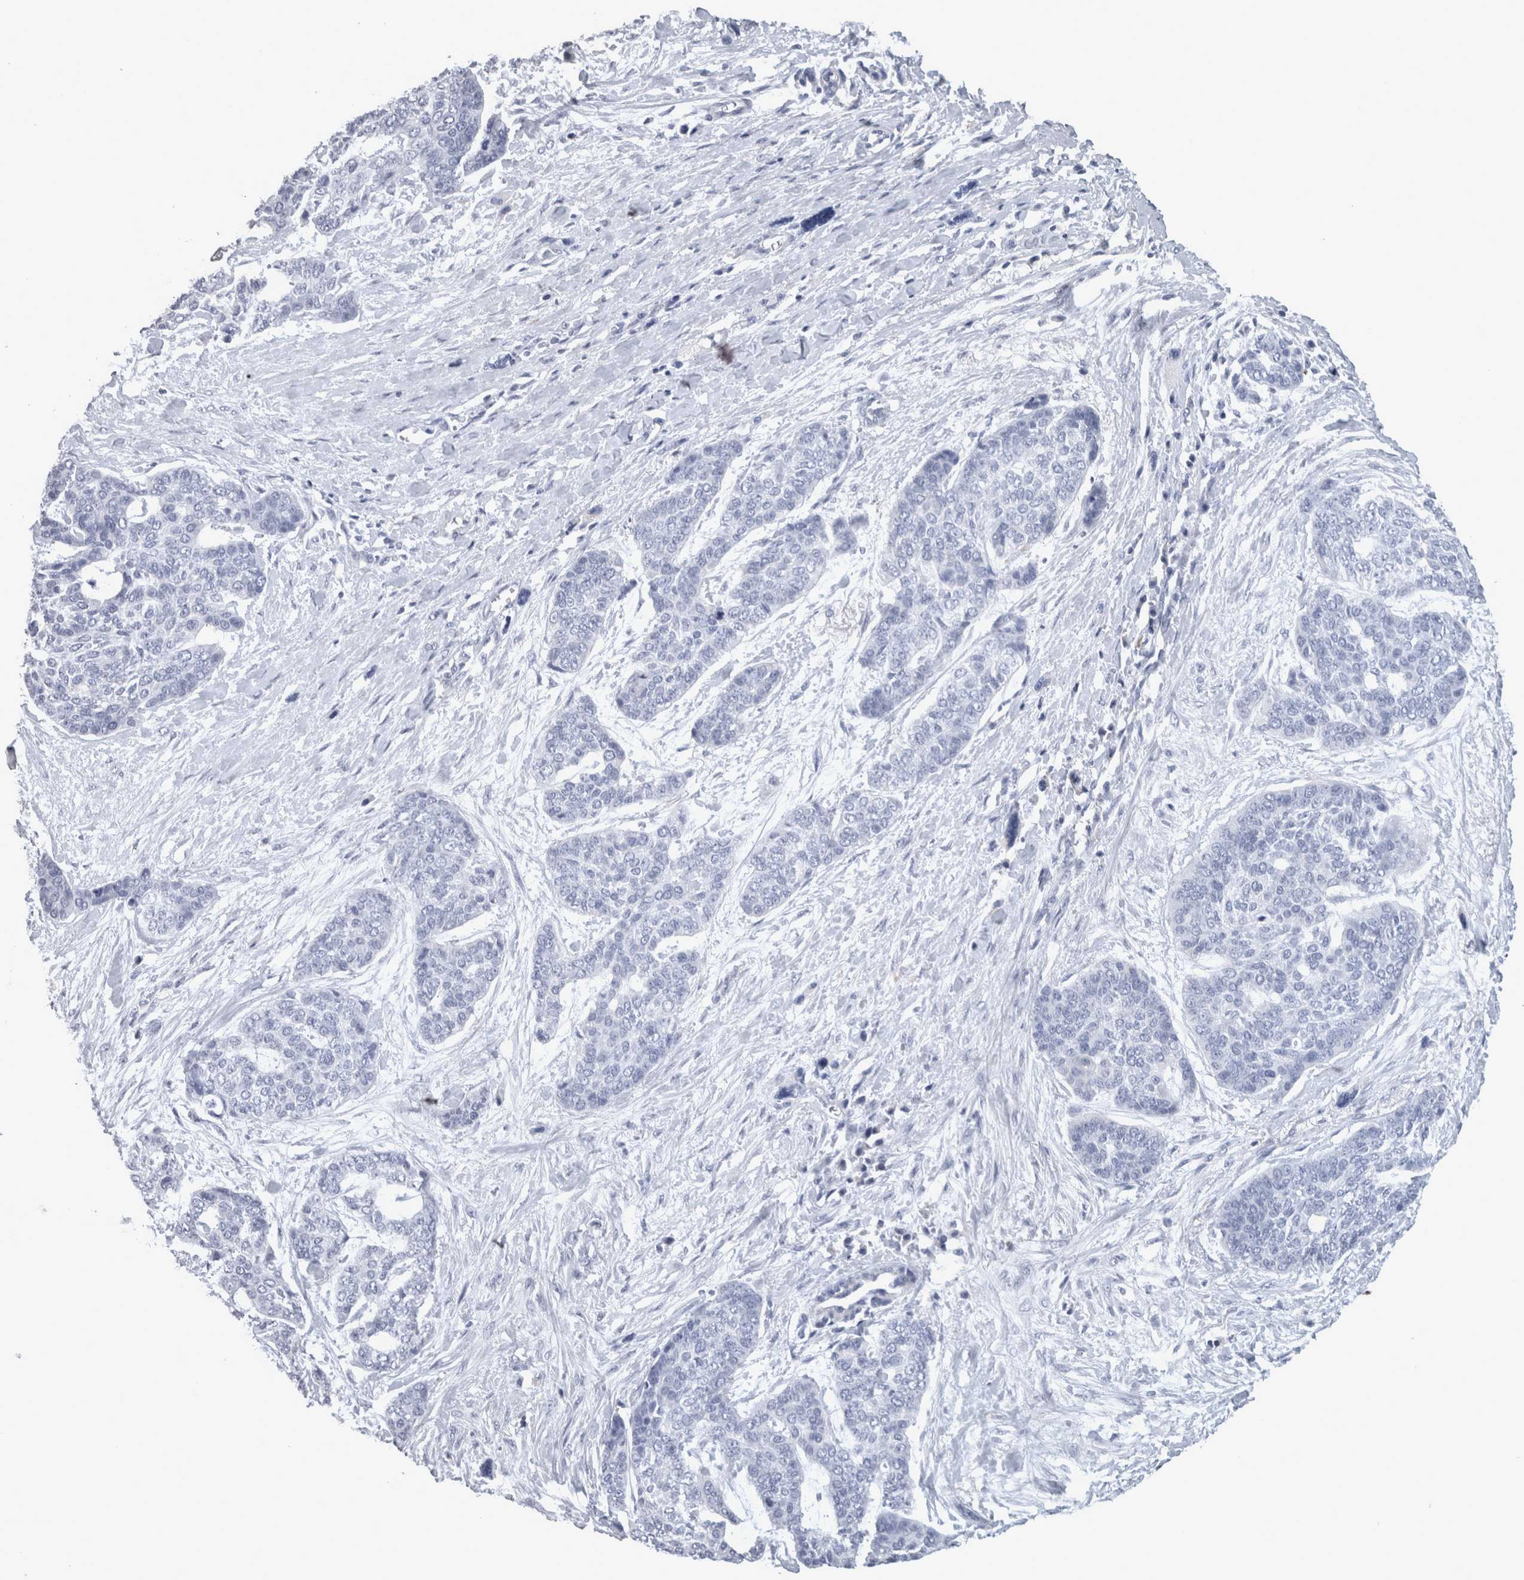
{"staining": {"intensity": "negative", "quantity": "none", "location": "none"}, "tissue": "skin cancer", "cell_type": "Tumor cells", "image_type": "cancer", "snomed": [{"axis": "morphology", "description": "Basal cell carcinoma"}, {"axis": "topography", "description": "Skin"}], "caption": "Skin cancer was stained to show a protein in brown. There is no significant staining in tumor cells.", "gene": "TCAP", "patient": {"sex": "female", "age": 64}}